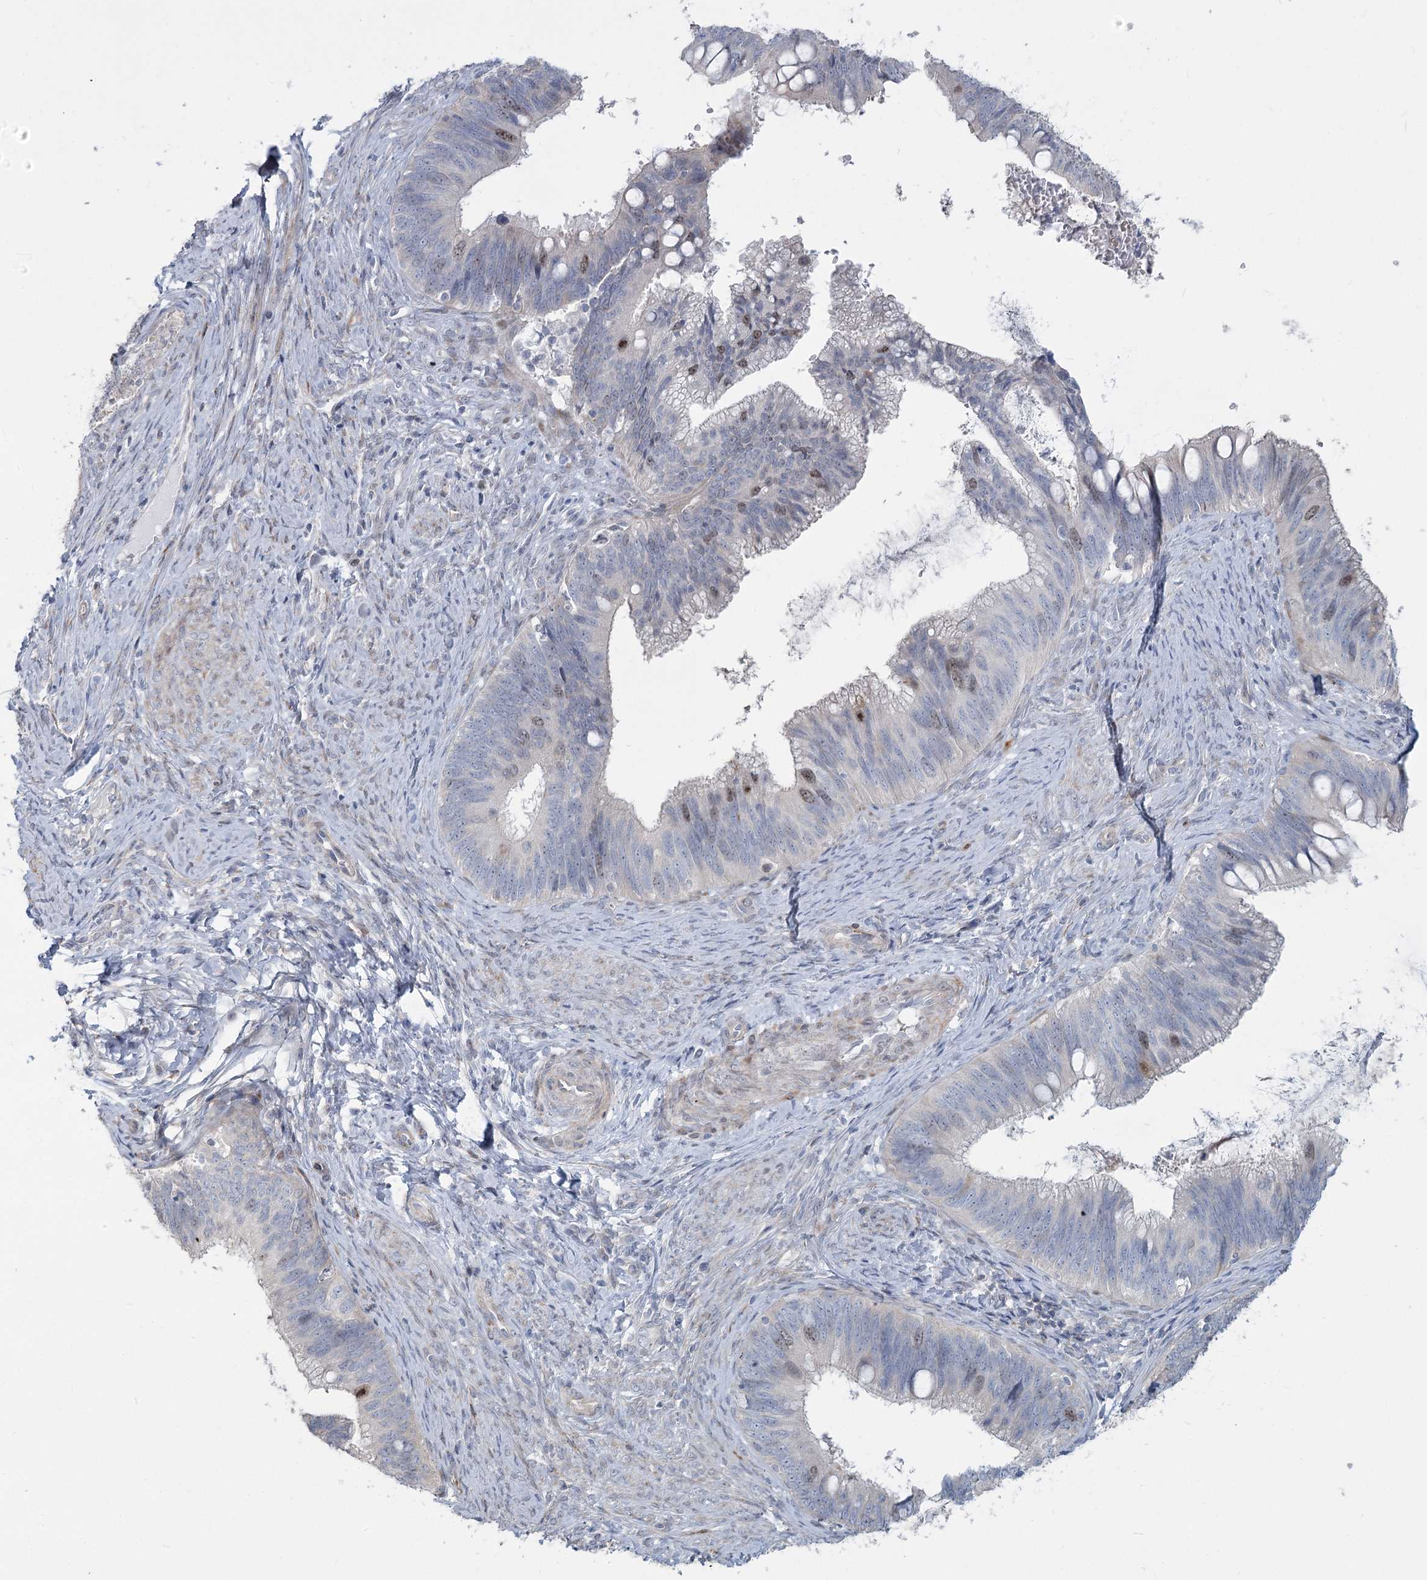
{"staining": {"intensity": "moderate", "quantity": "<25%", "location": "nuclear"}, "tissue": "cervical cancer", "cell_type": "Tumor cells", "image_type": "cancer", "snomed": [{"axis": "morphology", "description": "Adenocarcinoma, NOS"}, {"axis": "topography", "description": "Cervix"}], "caption": "Tumor cells reveal moderate nuclear staining in approximately <25% of cells in cervical adenocarcinoma. Using DAB (3,3'-diaminobenzidine) (brown) and hematoxylin (blue) stains, captured at high magnification using brightfield microscopy.", "gene": "ABITRAM", "patient": {"sex": "female", "age": 42}}